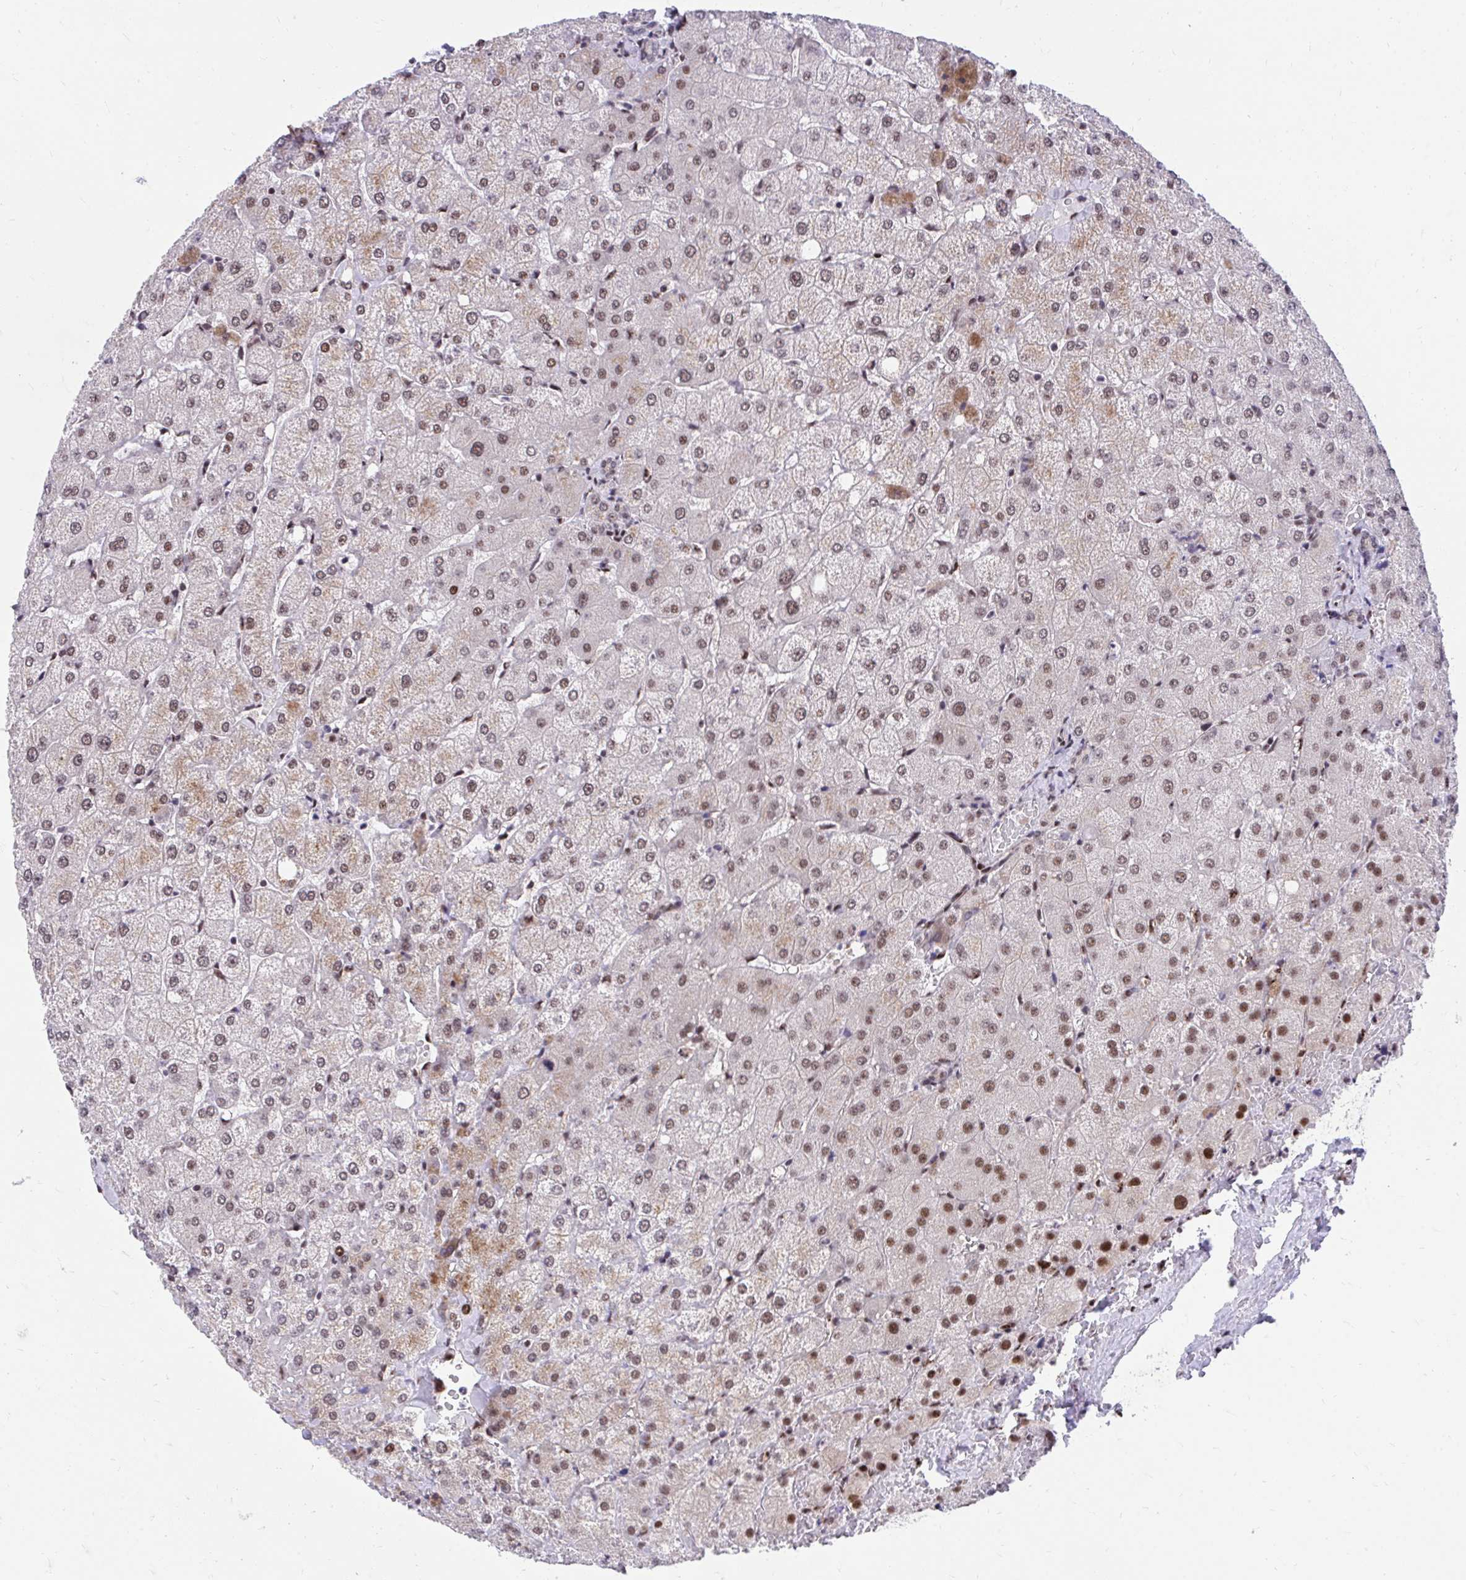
{"staining": {"intensity": "negative", "quantity": "none", "location": "none"}, "tissue": "liver", "cell_type": "Cholangiocytes", "image_type": "normal", "snomed": [{"axis": "morphology", "description": "Normal tissue, NOS"}, {"axis": "topography", "description": "Liver"}], "caption": "This is an immunohistochemistry photomicrograph of benign human liver. There is no positivity in cholangiocytes.", "gene": "HOXA4", "patient": {"sex": "female", "age": 54}}